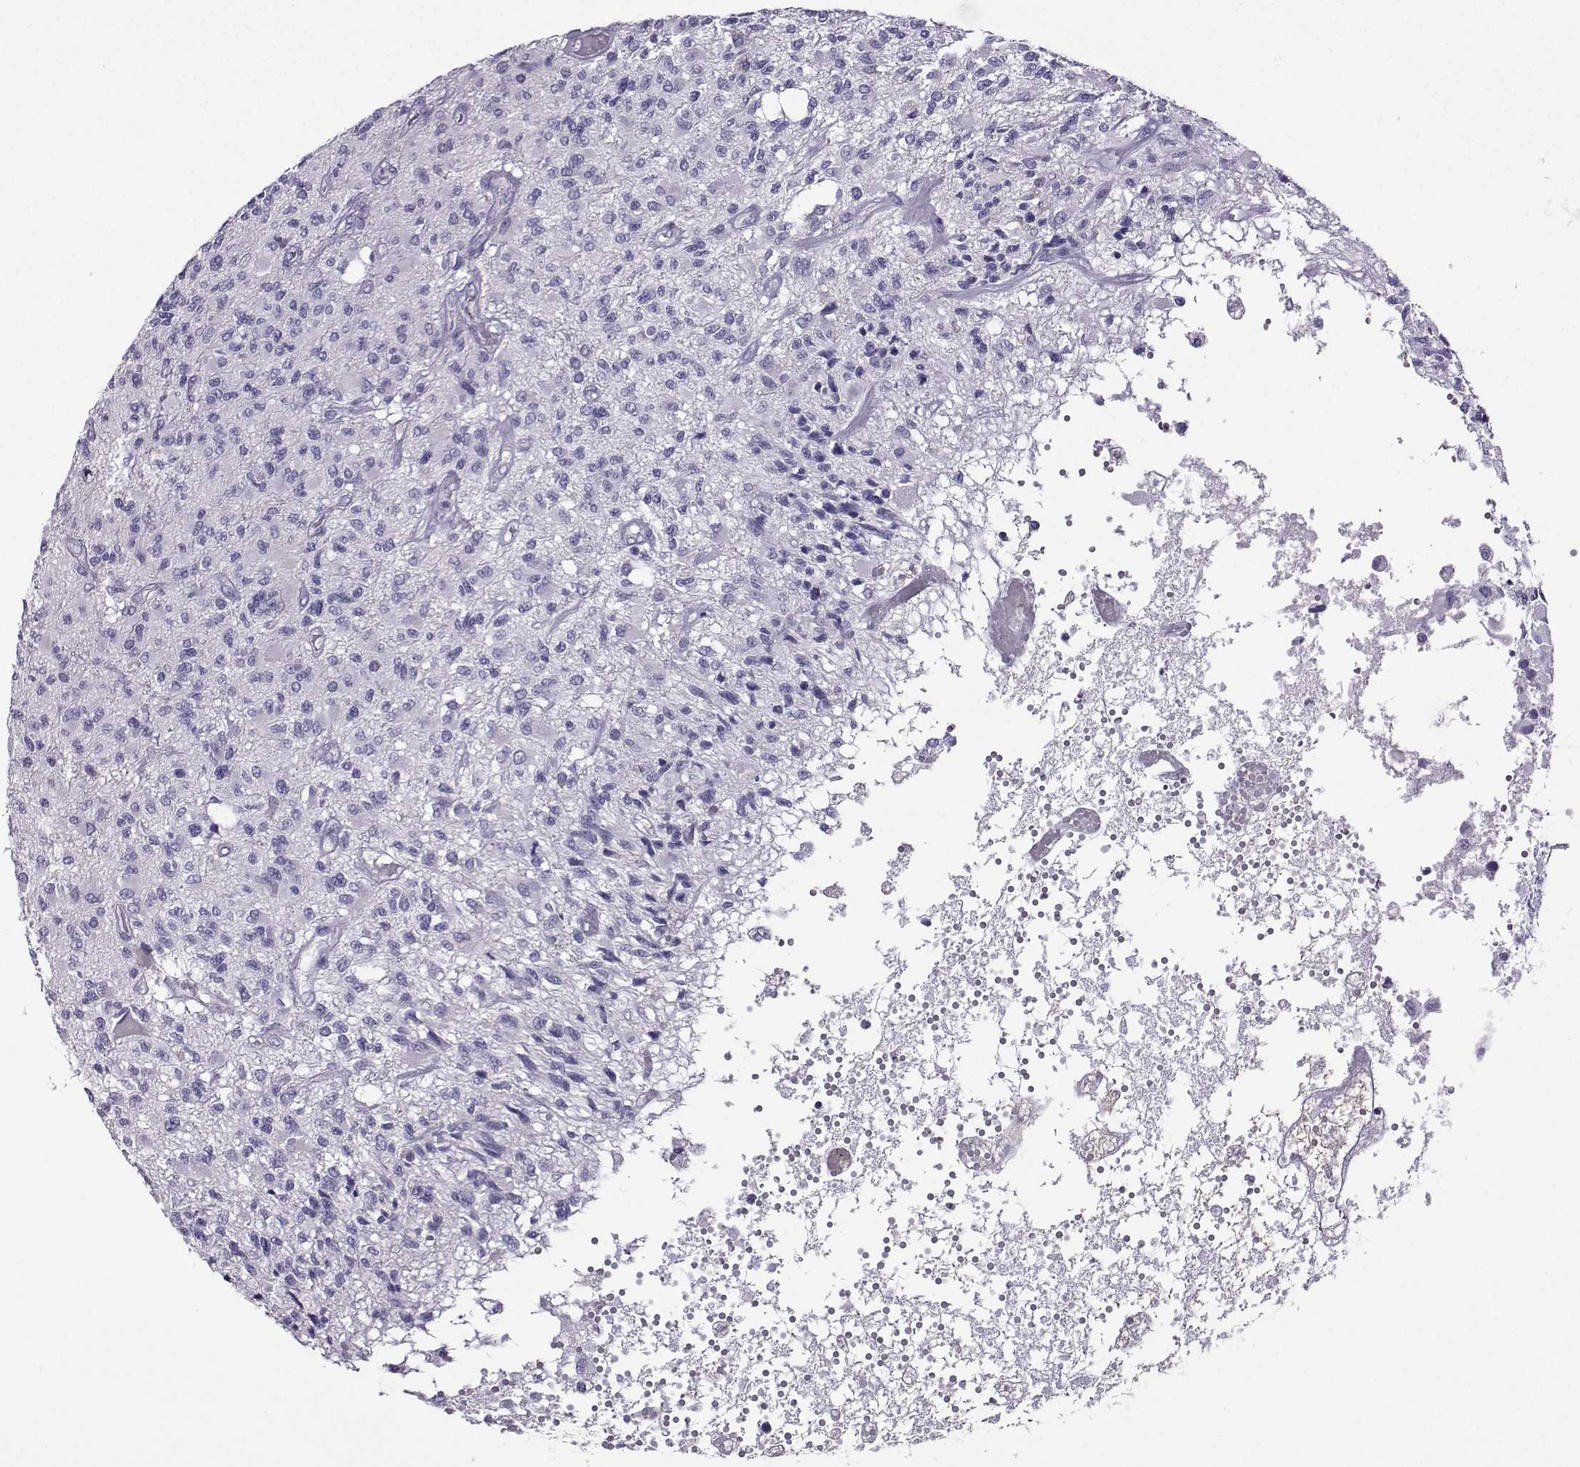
{"staining": {"intensity": "negative", "quantity": "none", "location": "none"}, "tissue": "glioma", "cell_type": "Tumor cells", "image_type": "cancer", "snomed": [{"axis": "morphology", "description": "Glioma, malignant, High grade"}, {"axis": "topography", "description": "Brain"}], "caption": "IHC of human malignant glioma (high-grade) exhibits no positivity in tumor cells. Nuclei are stained in blue.", "gene": "FBXO24", "patient": {"sex": "female", "age": 63}}